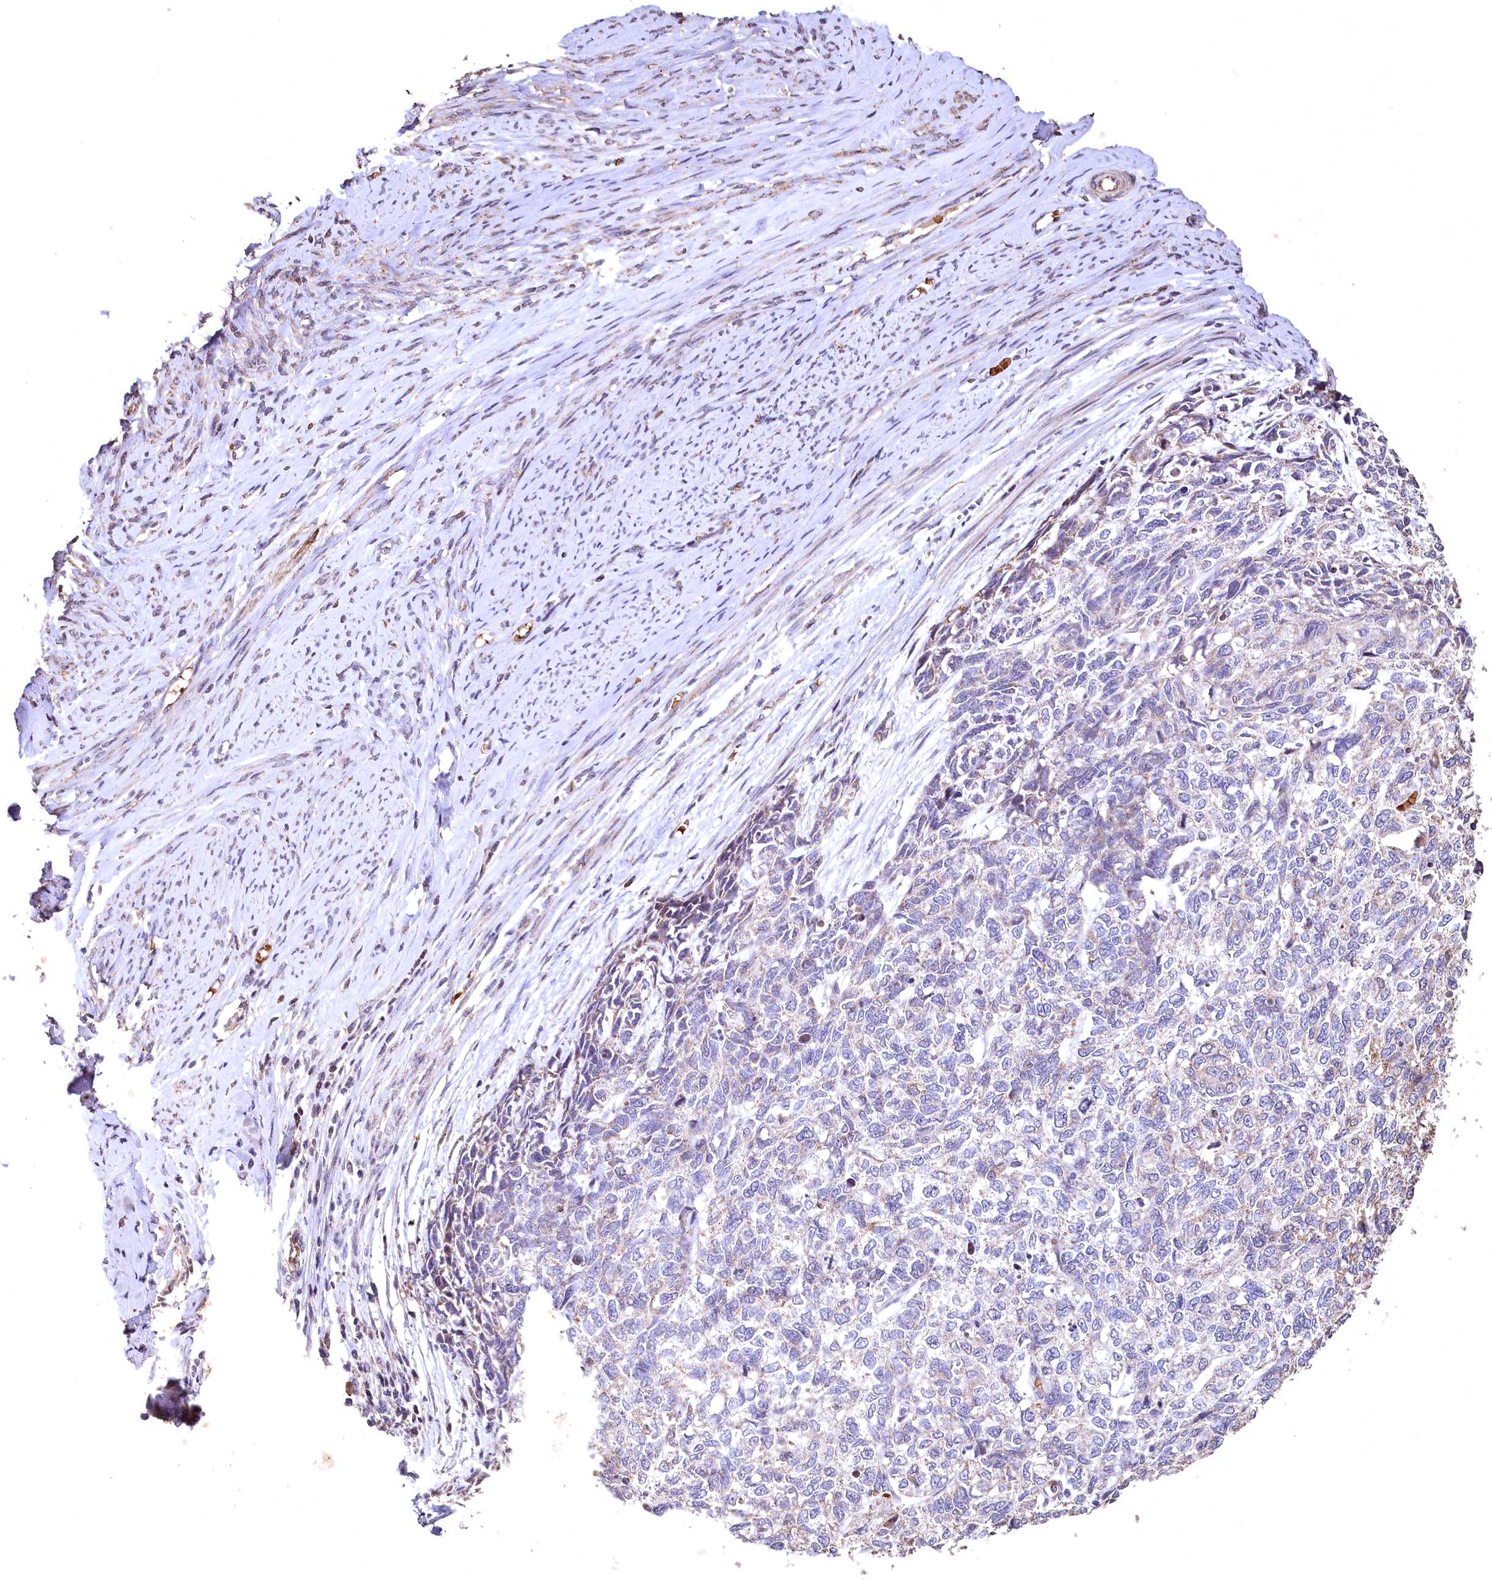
{"staining": {"intensity": "negative", "quantity": "none", "location": "none"}, "tissue": "cervical cancer", "cell_type": "Tumor cells", "image_type": "cancer", "snomed": [{"axis": "morphology", "description": "Squamous cell carcinoma, NOS"}, {"axis": "topography", "description": "Cervix"}], "caption": "Human squamous cell carcinoma (cervical) stained for a protein using immunohistochemistry (IHC) demonstrates no positivity in tumor cells.", "gene": "SPTA1", "patient": {"sex": "female", "age": 63}}